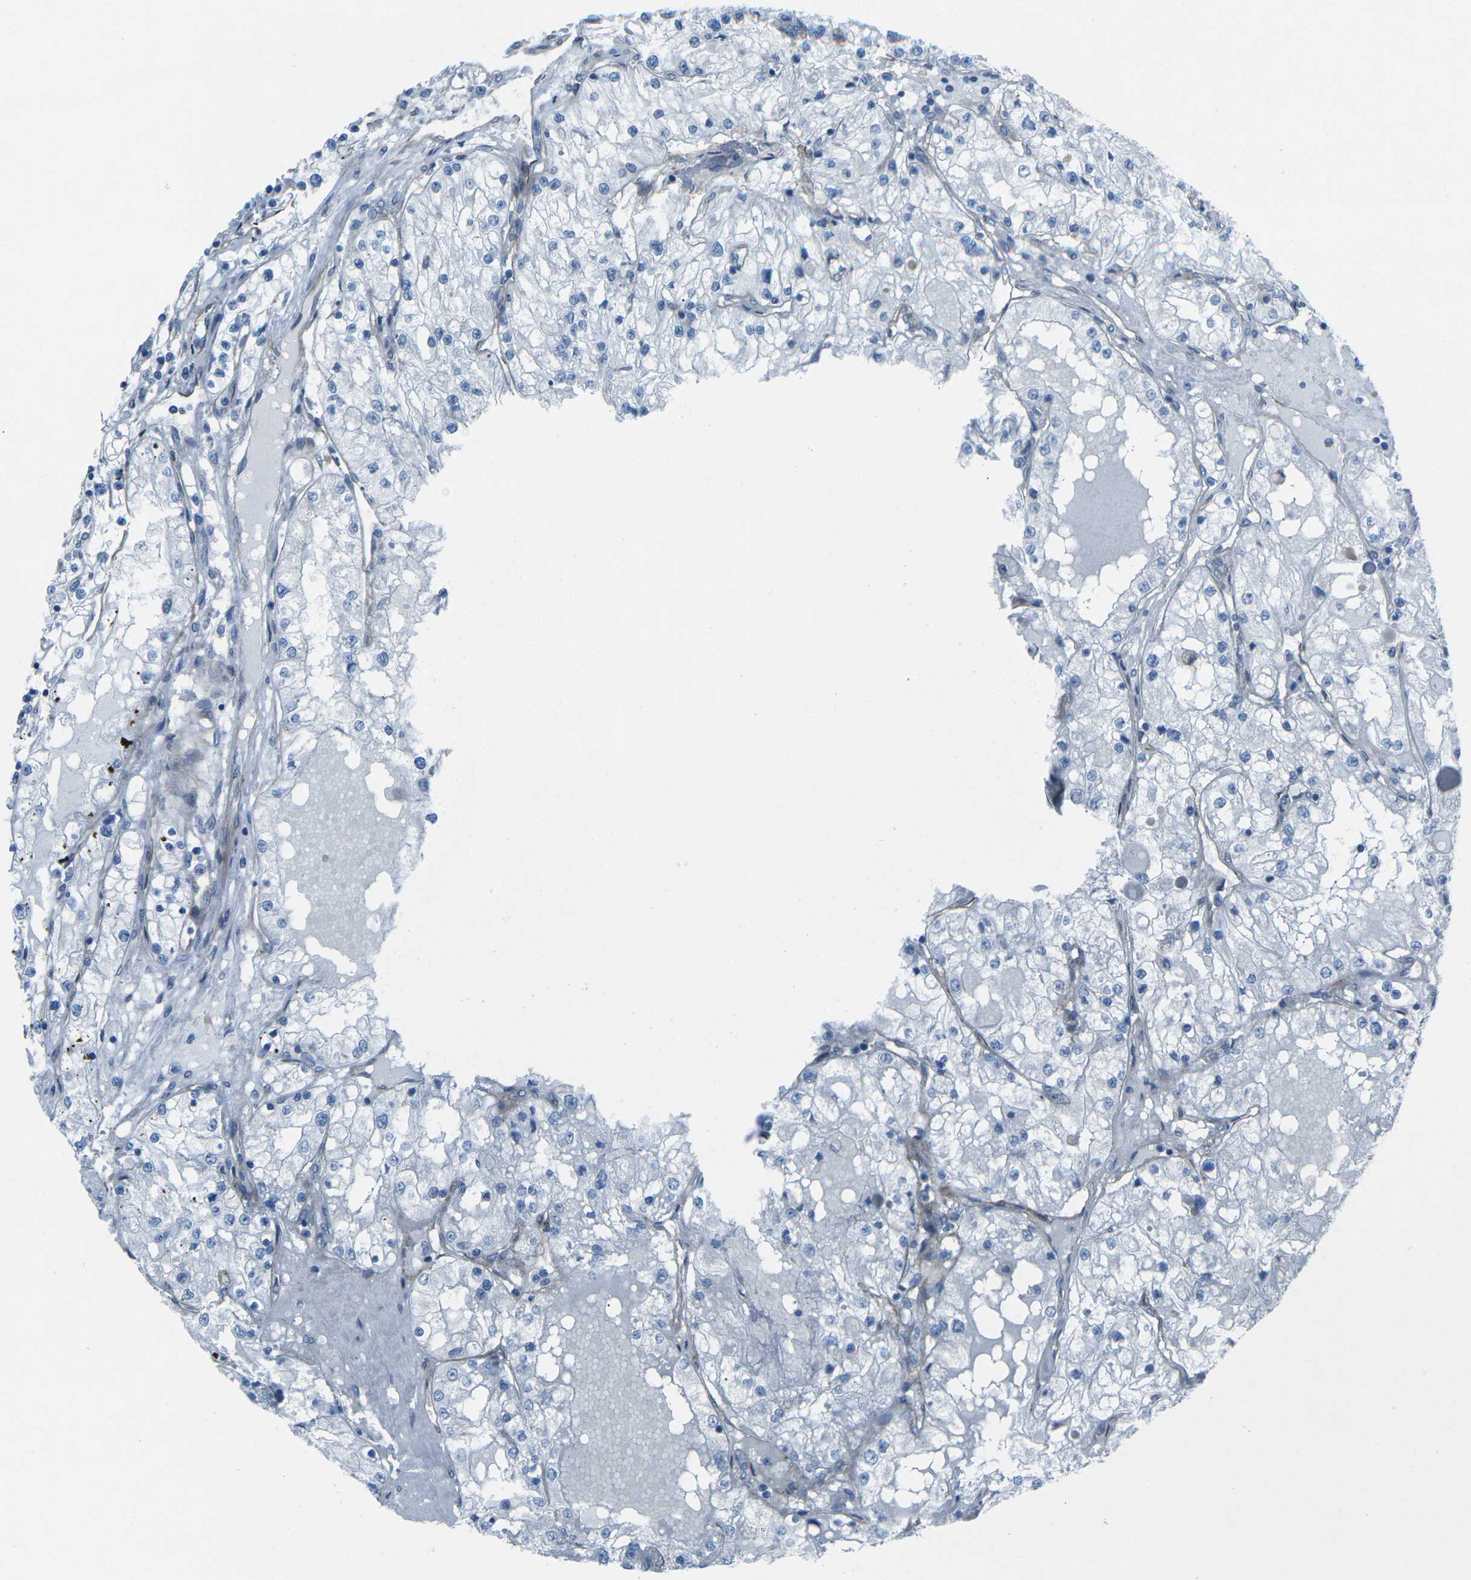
{"staining": {"intensity": "negative", "quantity": "none", "location": "none"}, "tissue": "renal cancer", "cell_type": "Tumor cells", "image_type": "cancer", "snomed": [{"axis": "morphology", "description": "Adenocarcinoma, NOS"}, {"axis": "topography", "description": "Kidney"}], "caption": "Renal cancer was stained to show a protein in brown. There is no significant expression in tumor cells.", "gene": "UTRN", "patient": {"sex": "male", "age": 68}}